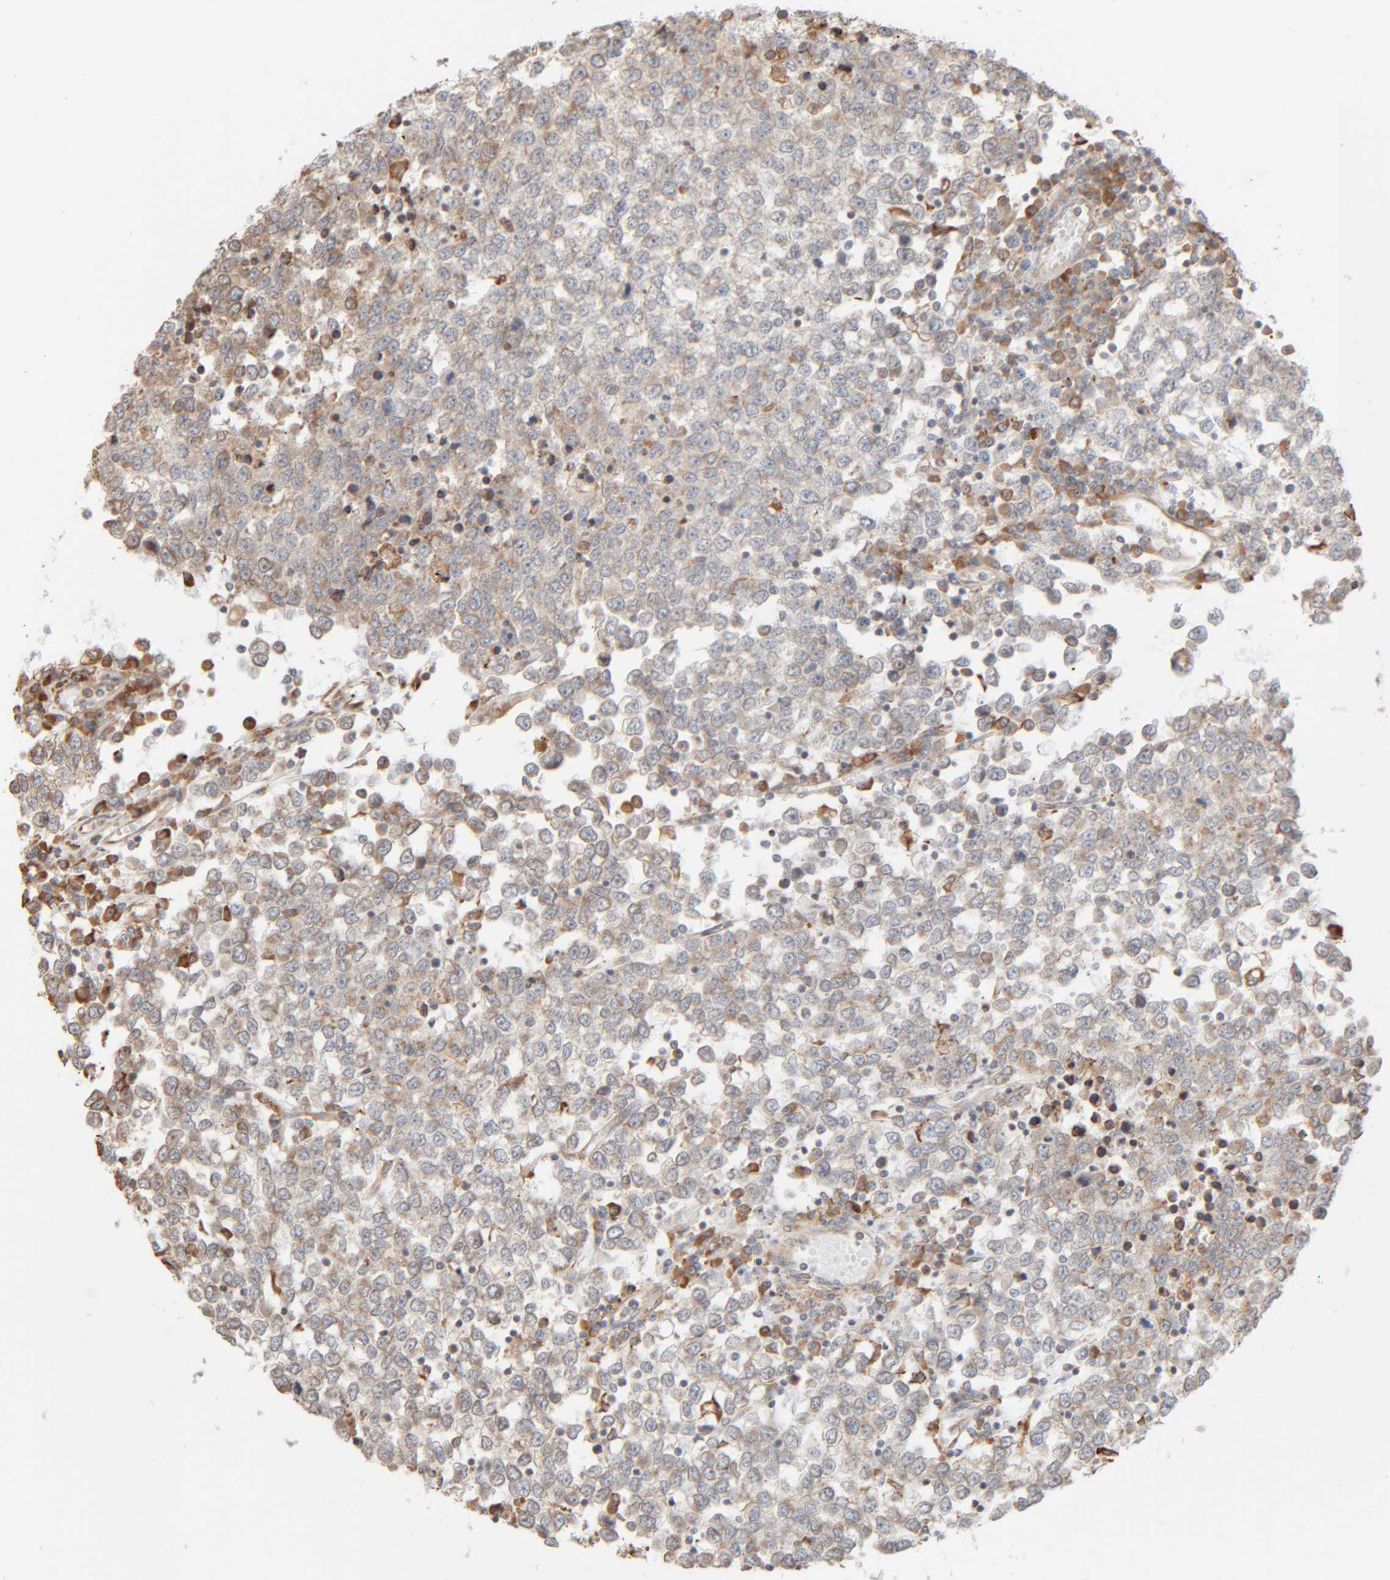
{"staining": {"intensity": "negative", "quantity": "none", "location": "none"}, "tissue": "testis cancer", "cell_type": "Tumor cells", "image_type": "cancer", "snomed": [{"axis": "morphology", "description": "Seminoma, NOS"}, {"axis": "topography", "description": "Testis"}], "caption": "Histopathology image shows no protein staining in tumor cells of seminoma (testis) tissue.", "gene": "INTS1", "patient": {"sex": "male", "age": 65}}